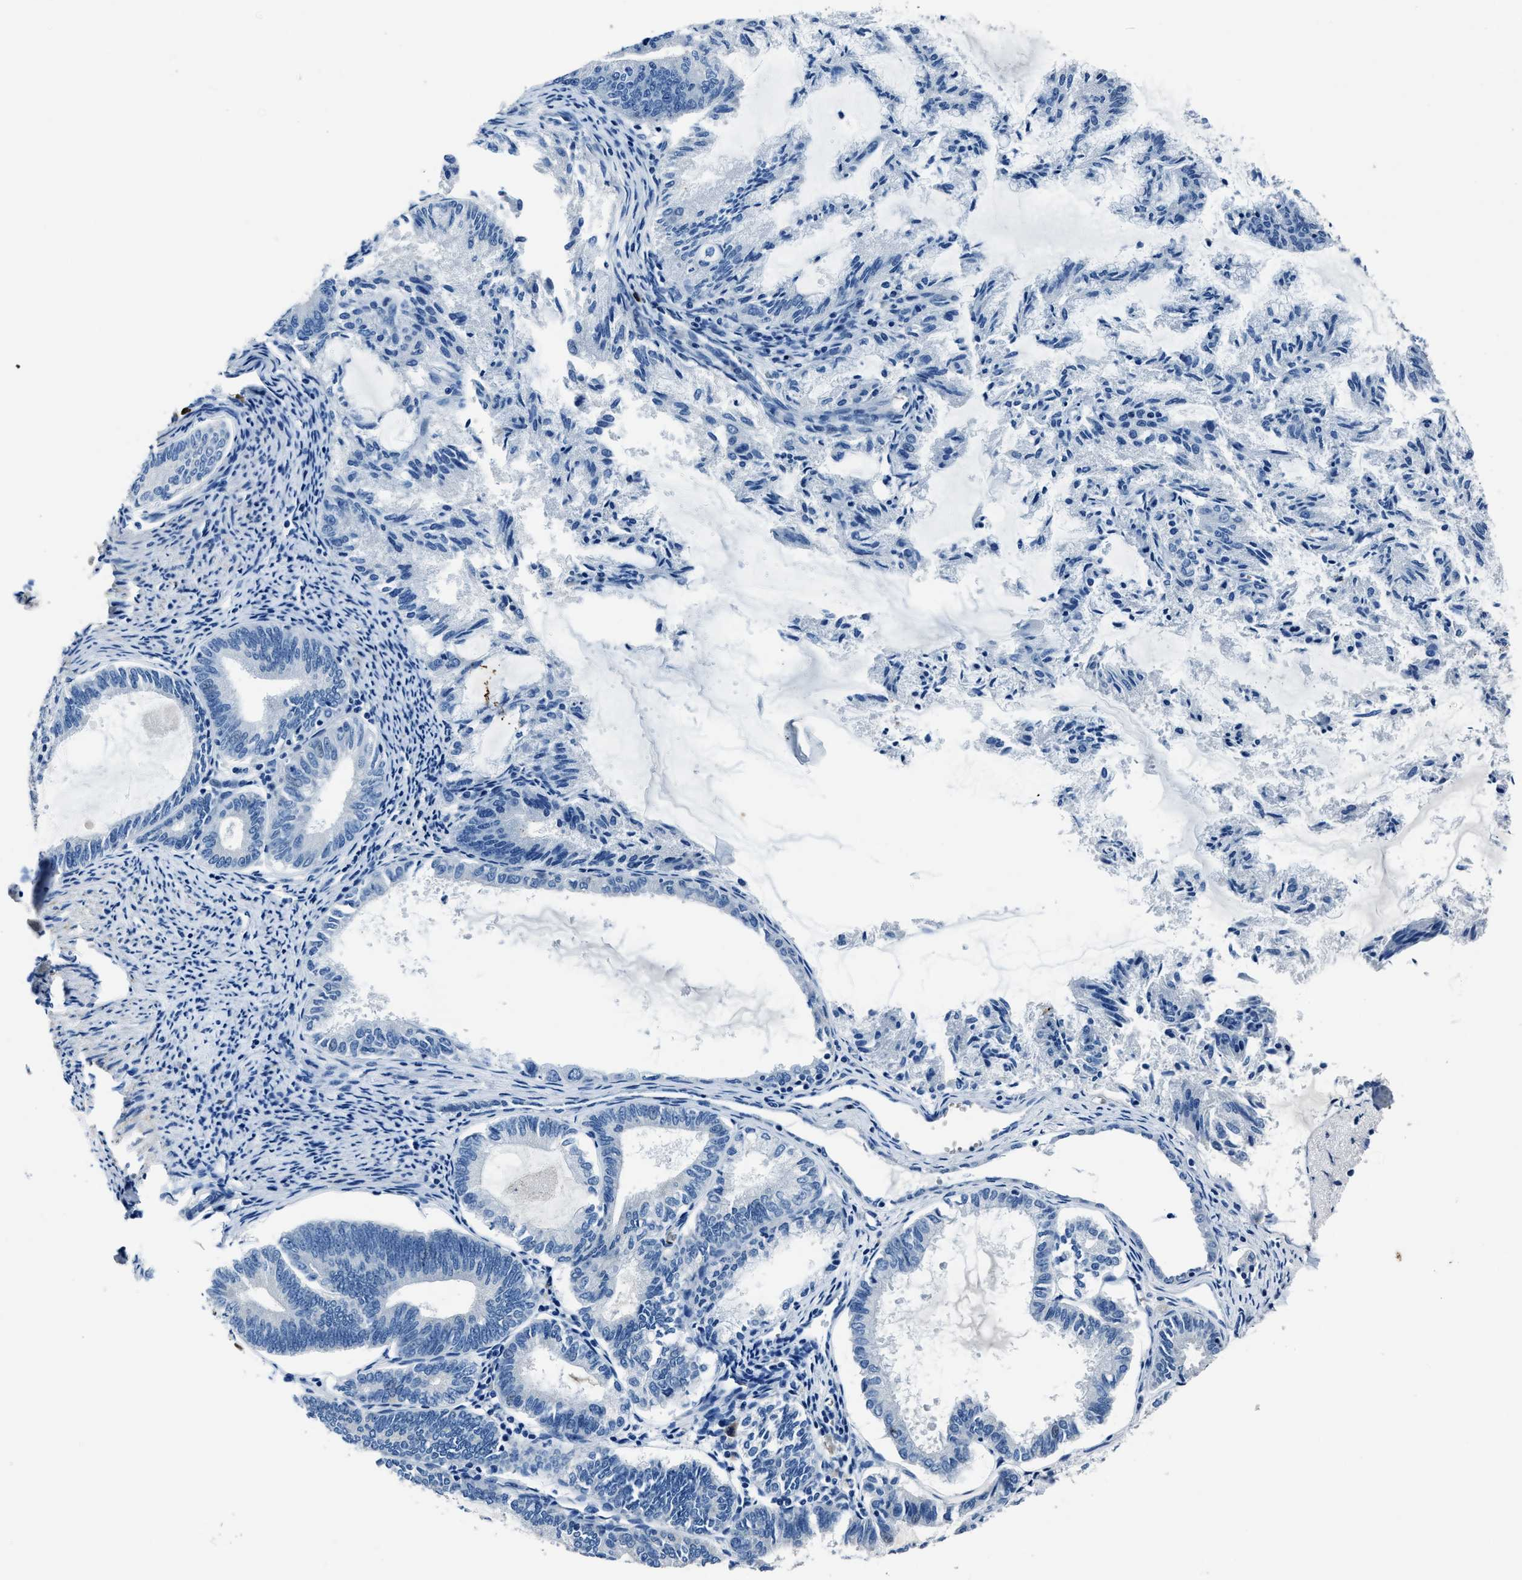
{"staining": {"intensity": "negative", "quantity": "none", "location": "none"}, "tissue": "endometrial cancer", "cell_type": "Tumor cells", "image_type": "cancer", "snomed": [{"axis": "morphology", "description": "Adenocarcinoma, NOS"}, {"axis": "topography", "description": "Endometrium"}], "caption": "DAB immunohistochemical staining of adenocarcinoma (endometrial) demonstrates no significant positivity in tumor cells.", "gene": "NACAD", "patient": {"sex": "female", "age": 86}}